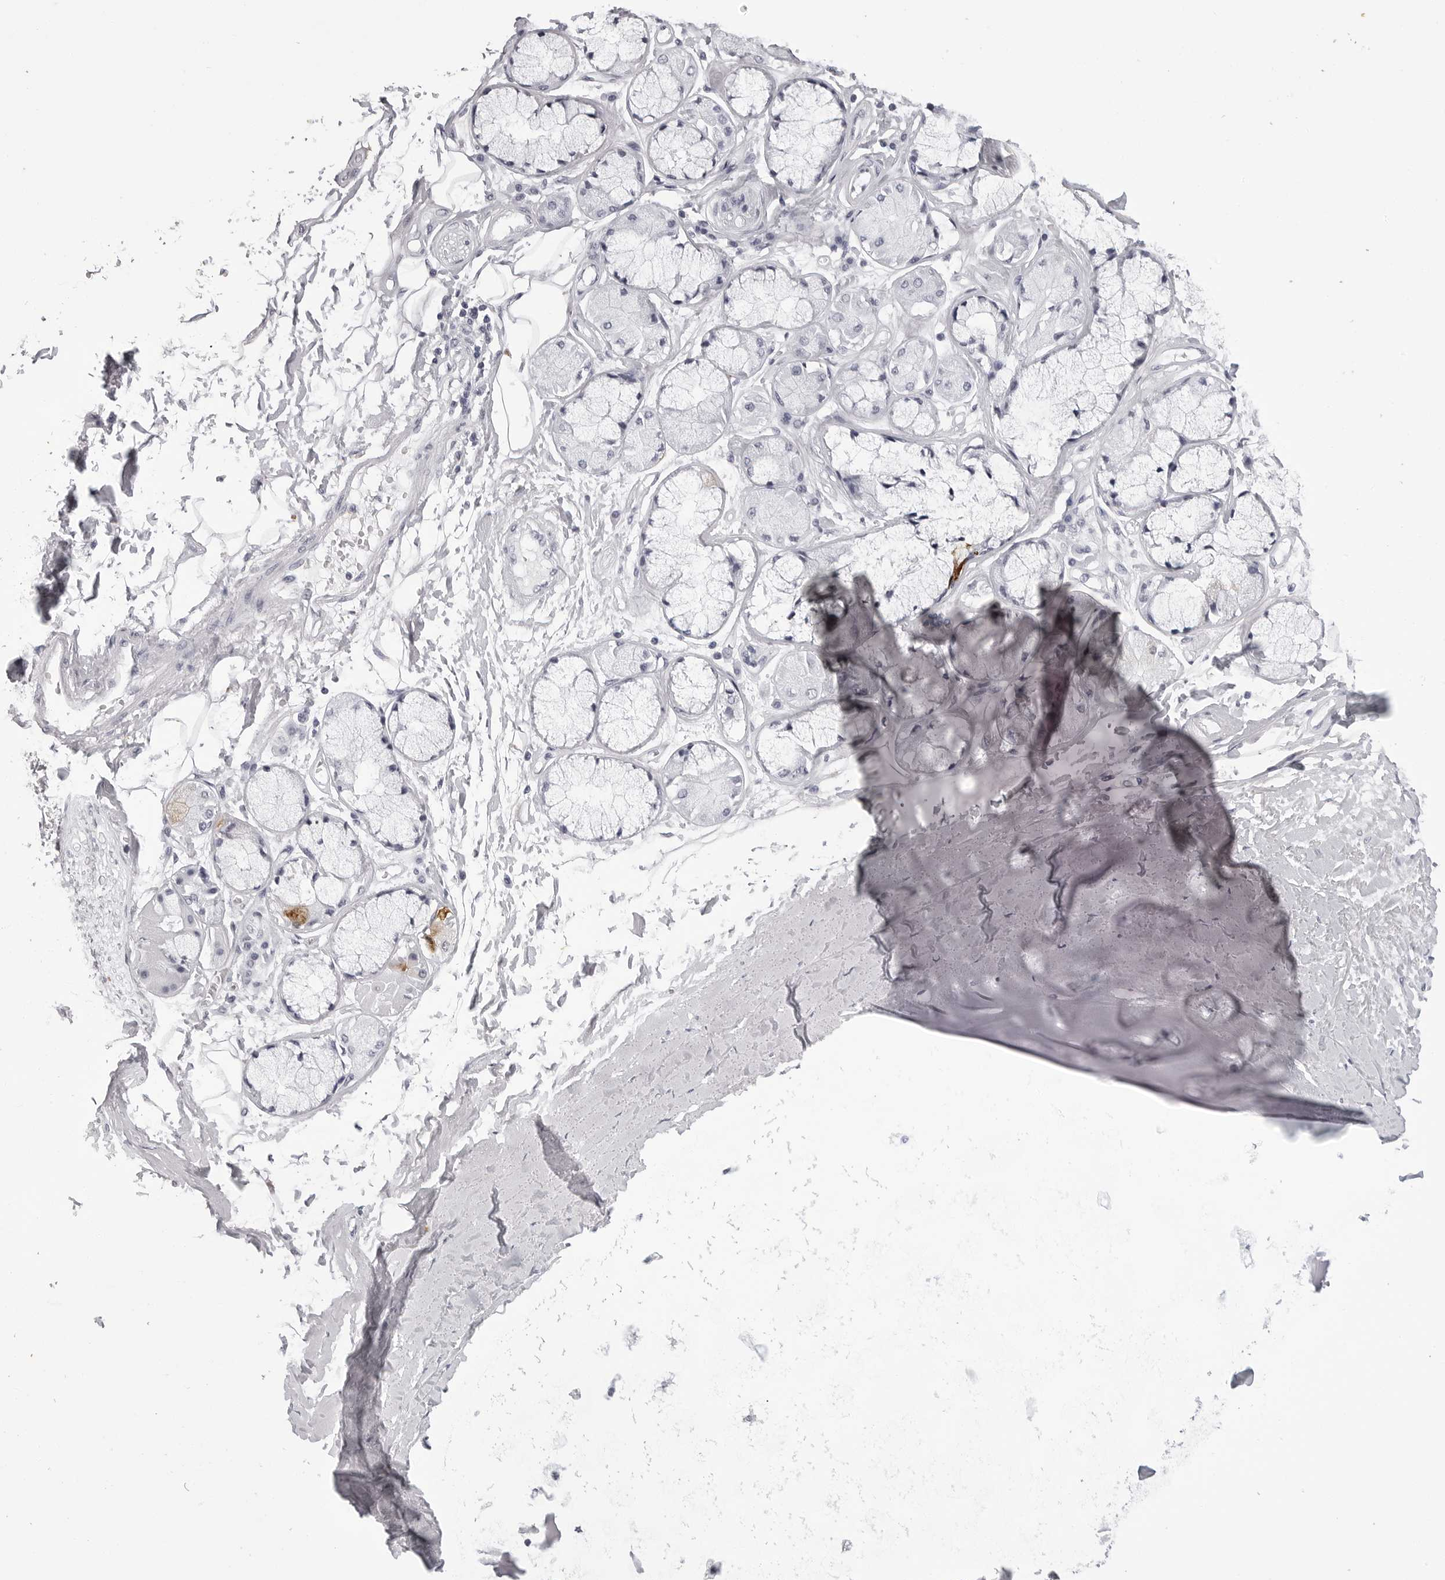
{"staining": {"intensity": "negative", "quantity": "none", "location": "none"}, "tissue": "adipose tissue", "cell_type": "Adipocytes", "image_type": "normal", "snomed": [{"axis": "morphology", "description": "Normal tissue, NOS"}, {"axis": "topography", "description": "Bronchus"}], "caption": "Micrograph shows no protein staining in adipocytes of normal adipose tissue.", "gene": "BPIFA1", "patient": {"sex": "male", "age": 66}}